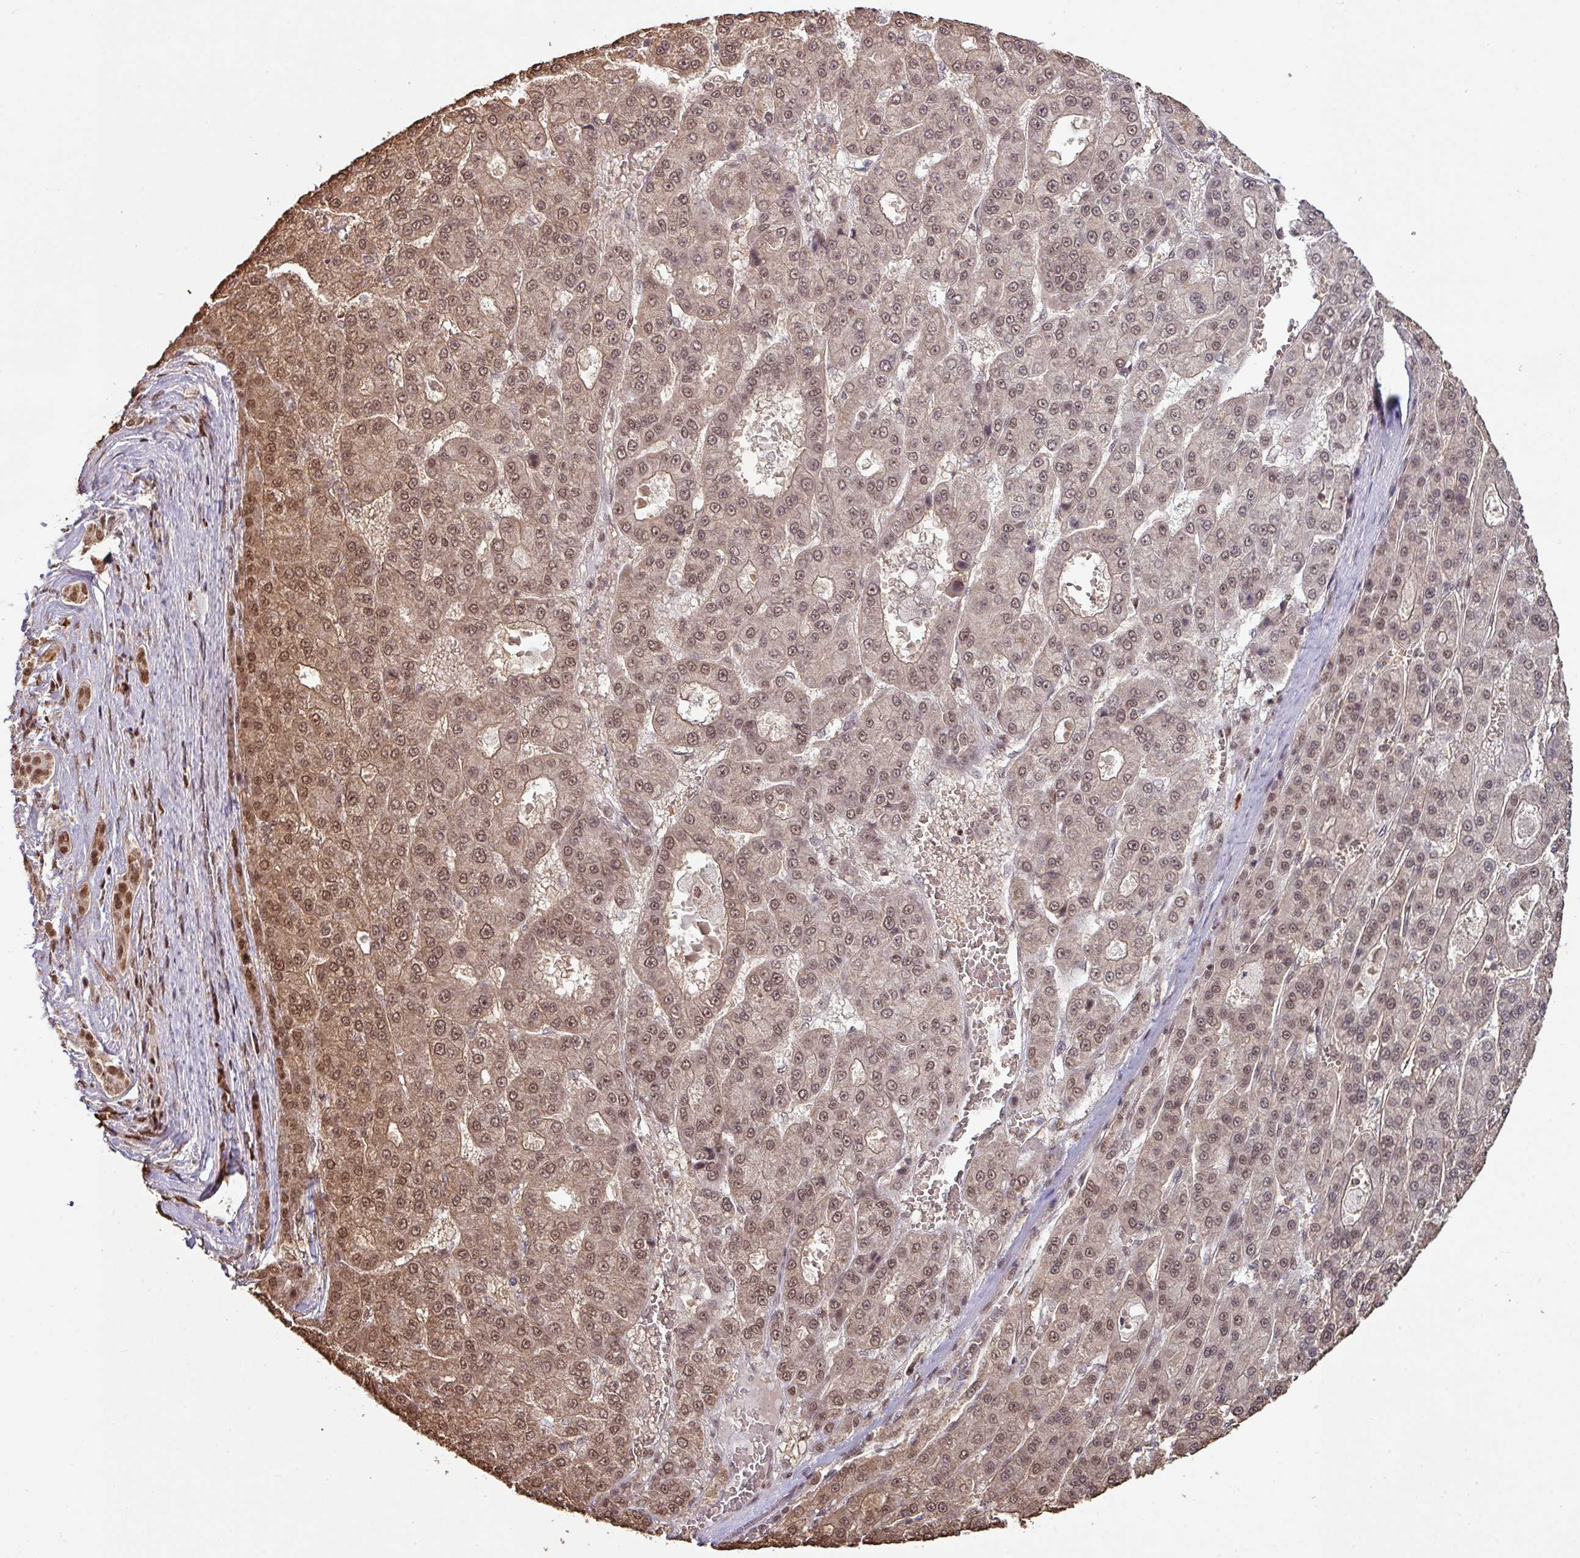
{"staining": {"intensity": "moderate", "quantity": ">75%", "location": "nuclear"}, "tissue": "liver cancer", "cell_type": "Tumor cells", "image_type": "cancer", "snomed": [{"axis": "morphology", "description": "Carcinoma, Hepatocellular, NOS"}, {"axis": "topography", "description": "Liver"}], "caption": "A histopathology image of human hepatocellular carcinoma (liver) stained for a protein shows moderate nuclear brown staining in tumor cells.", "gene": "PHF23", "patient": {"sex": "male", "age": 70}}